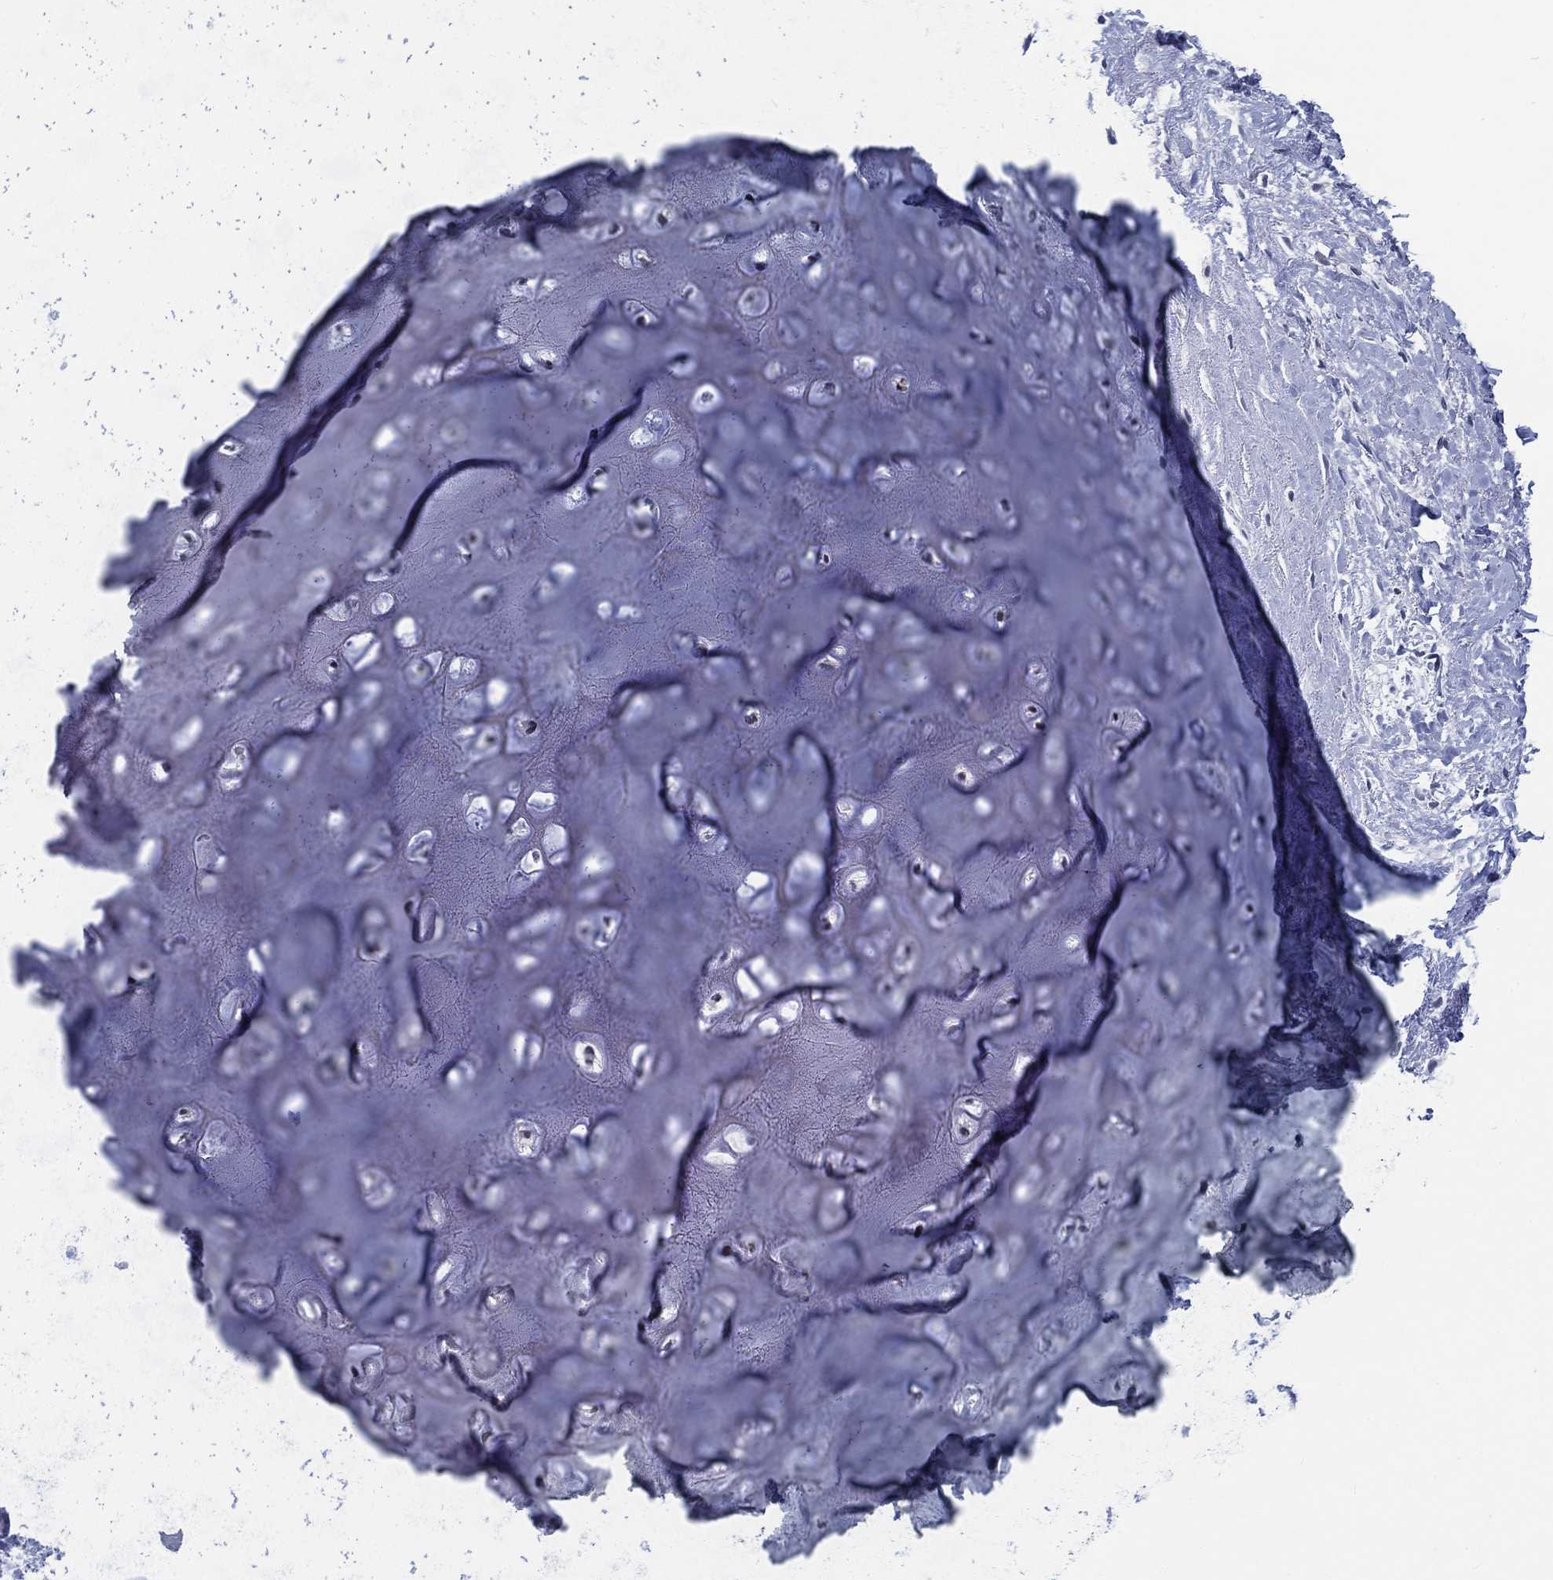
{"staining": {"intensity": "negative", "quantity": "none", "location": "none"}, "tissue": "adipose tissue", "cell_type": "Adipocytes", "image_type": "normal", "snomed": [{"axis": "morphology", "description": "Normal tissue, NOS"}, {"axis": "morphology", "description": "Squamous cell carcinoma, NOS"}, {"axis": "topography", "description": "Cartilage tissue"}, {"axis": "topography", "description": "Head-Neck"}], "caption": "Adipocytes show no significant expression in benign adipose tissue. Brightfield microscopy of immunohistochemistry stained with DAB (brown) and hematoxylin (blue), captured at high magnification.", "gene": "NEU3", "patient": {"sex": "male", "age": 62}}